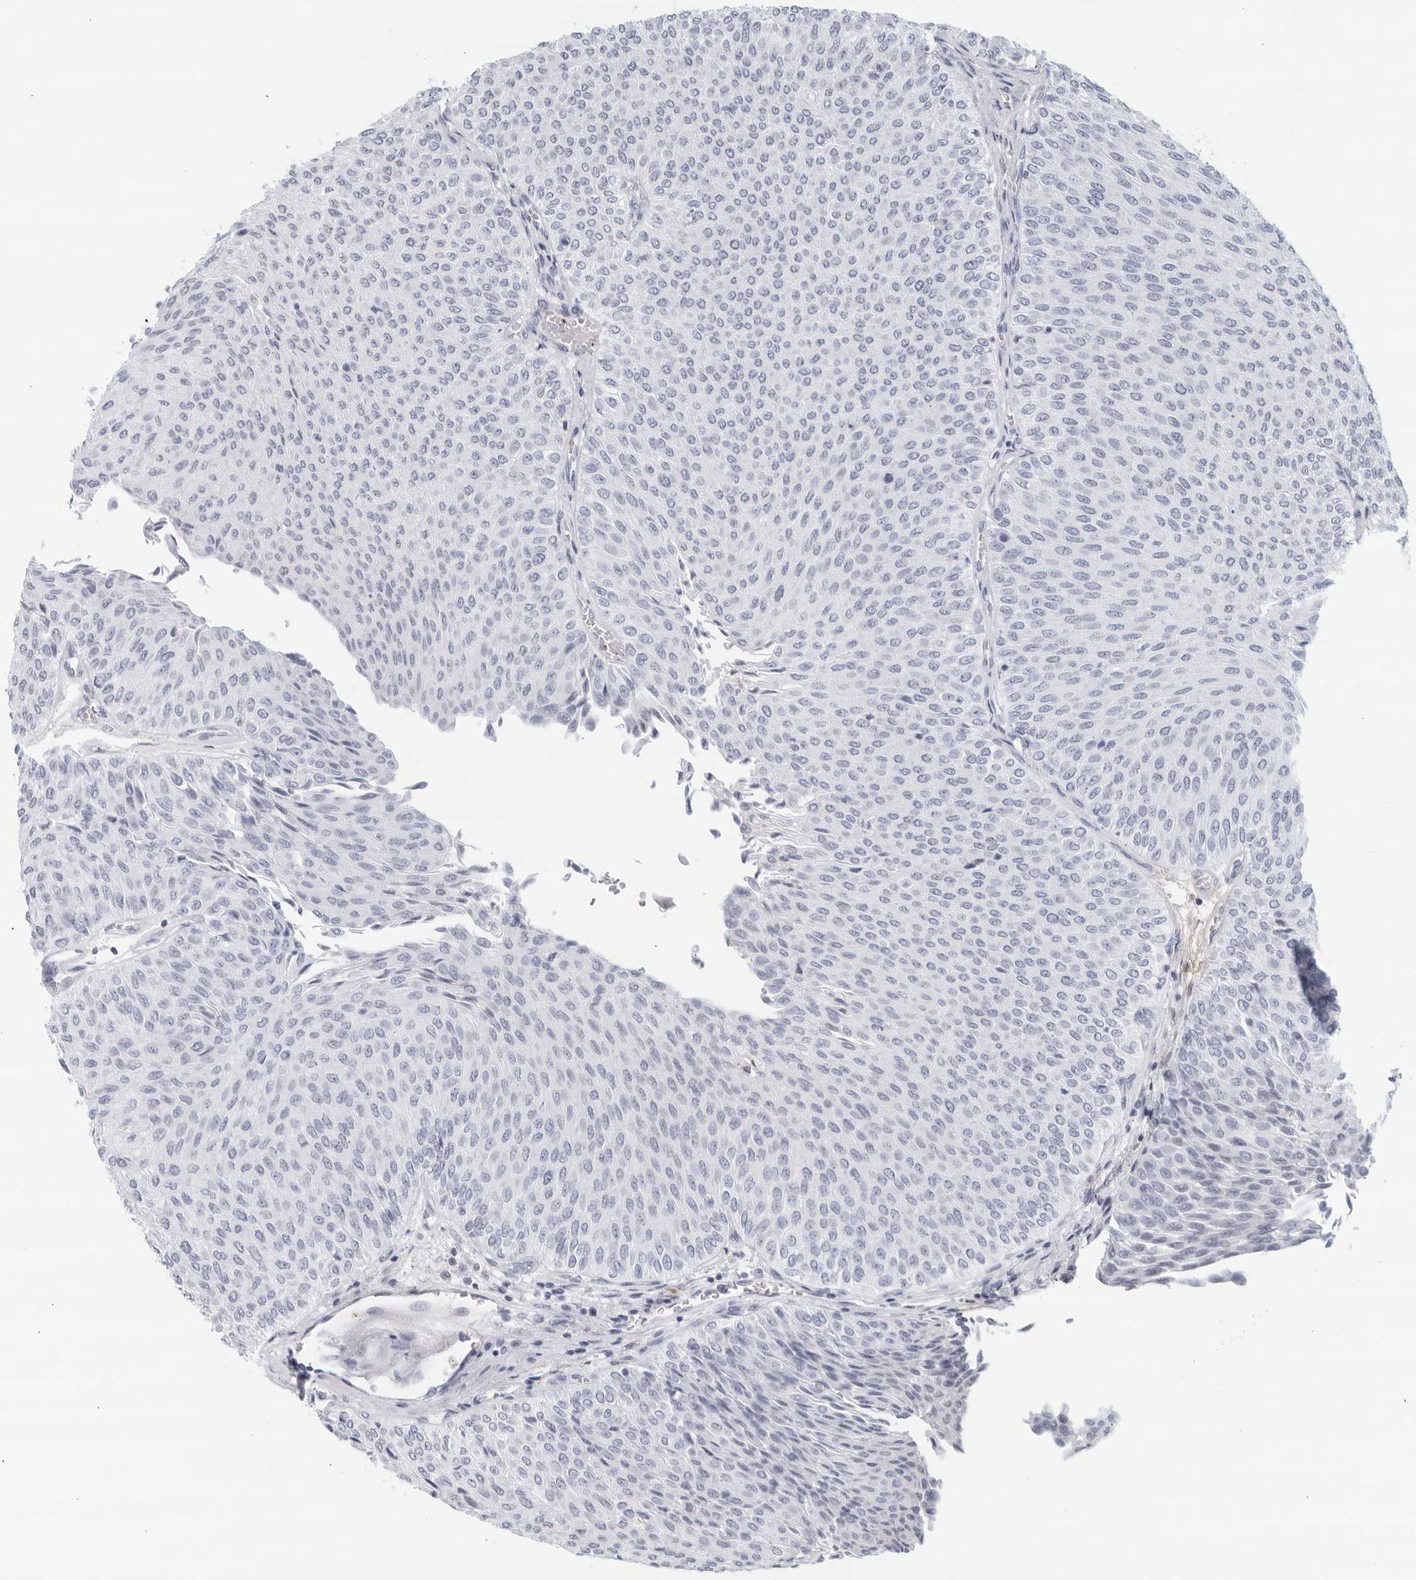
{"staining": {"intensity": "negative", "quantity": "none", "location": "none"}, "tissue": "urothelial cancer", "cell_type": "Tumor cells", "image_type": "cancer", "snomed": [{"axis": "morphology", "description": "Urothelial carcinoma, Low grade"}, {"axis": "topography", "description": "Urinary bladder"}], "caption": "Immunohistochemistry photomicrograph of neoplastic tissue: low-grade urothelial carcinoma stained with DAB (3,3'-diaminobenzidine) shows no significant protein staining in tumor cells.", "gene": "FGG", "patient": {"sex": "male", "age": 78}}